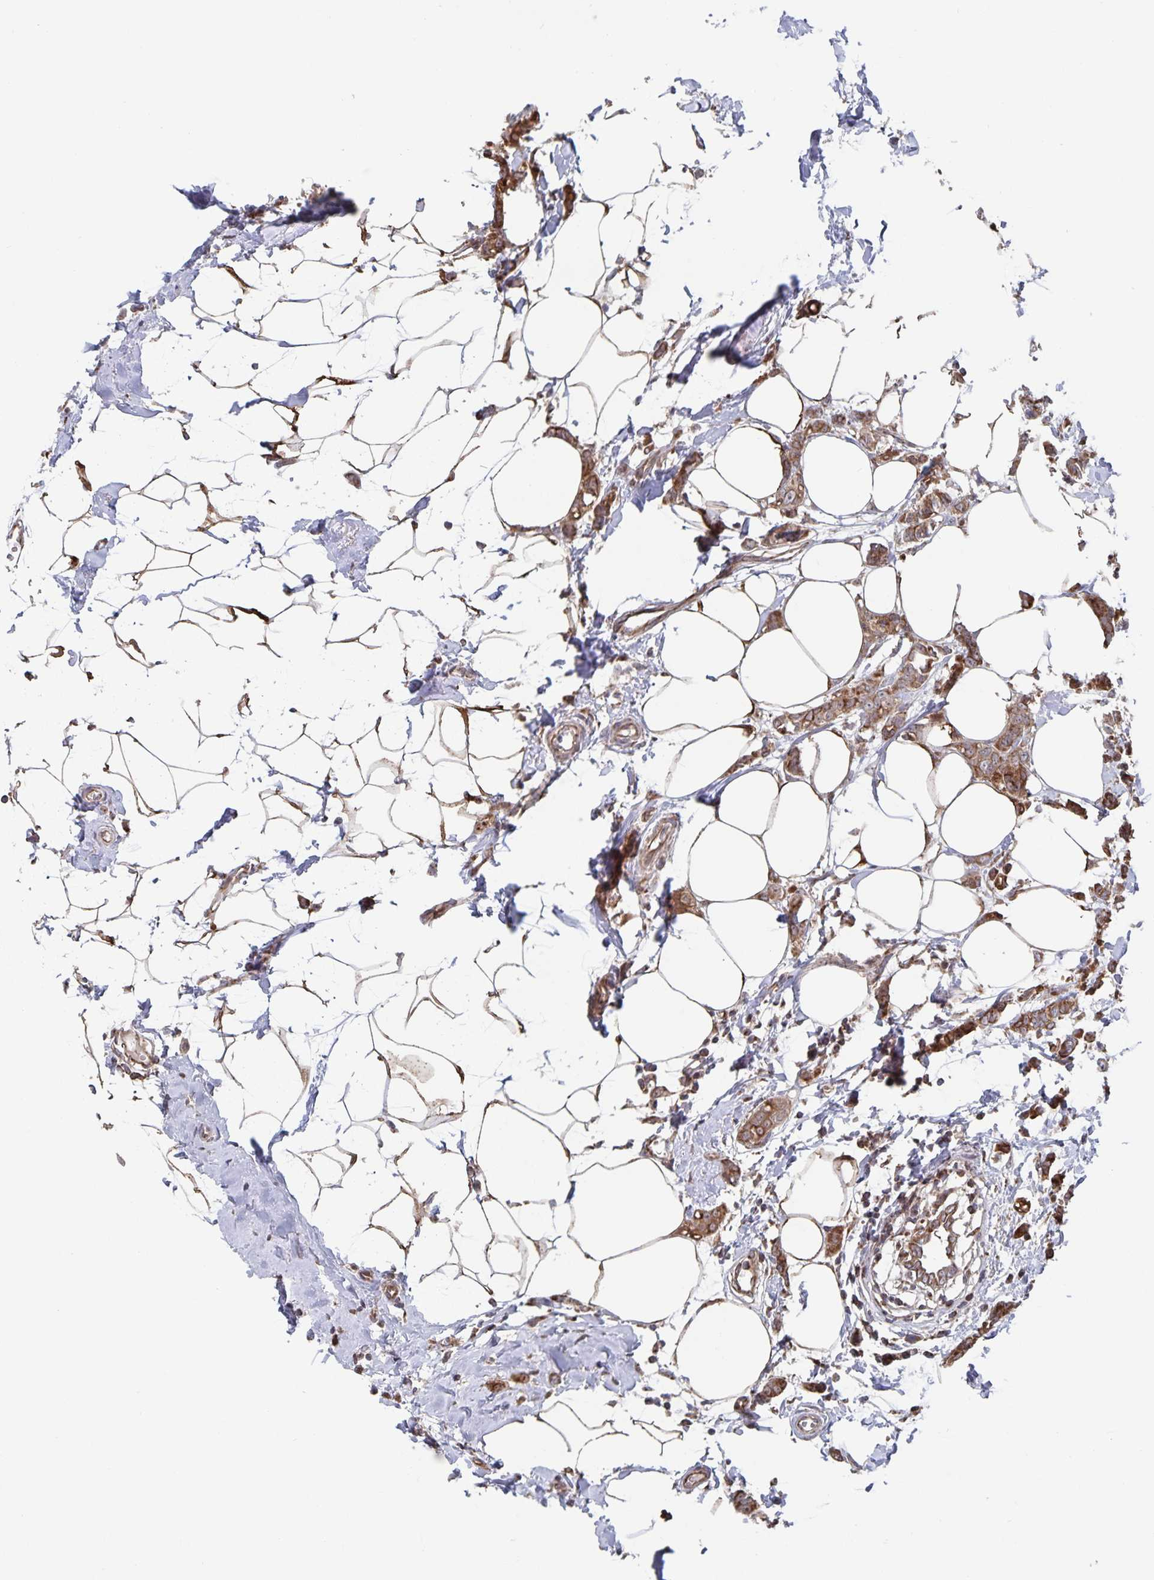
{"staining": {"intensity": "moderate", "quantity": ">75%", "location": "cytoplasmic/membranous"}, "tissue": "breast cancer", "cell_type": "Tumor cells", "image_type": "cancer", "snomed": [{"axis": "morphology", "description": "Duct carcinoma"}, {"axis": "topography", "description": "Breast"}], "caption": "This image demonstrates IHC staining of breast intraductal carcinoma, with medium moderate cytoplasmic/membranous positivity in approximately >75% of tumor cells.", "gene": "ACACA", "patient": {"sex": "female", "age": 40}}